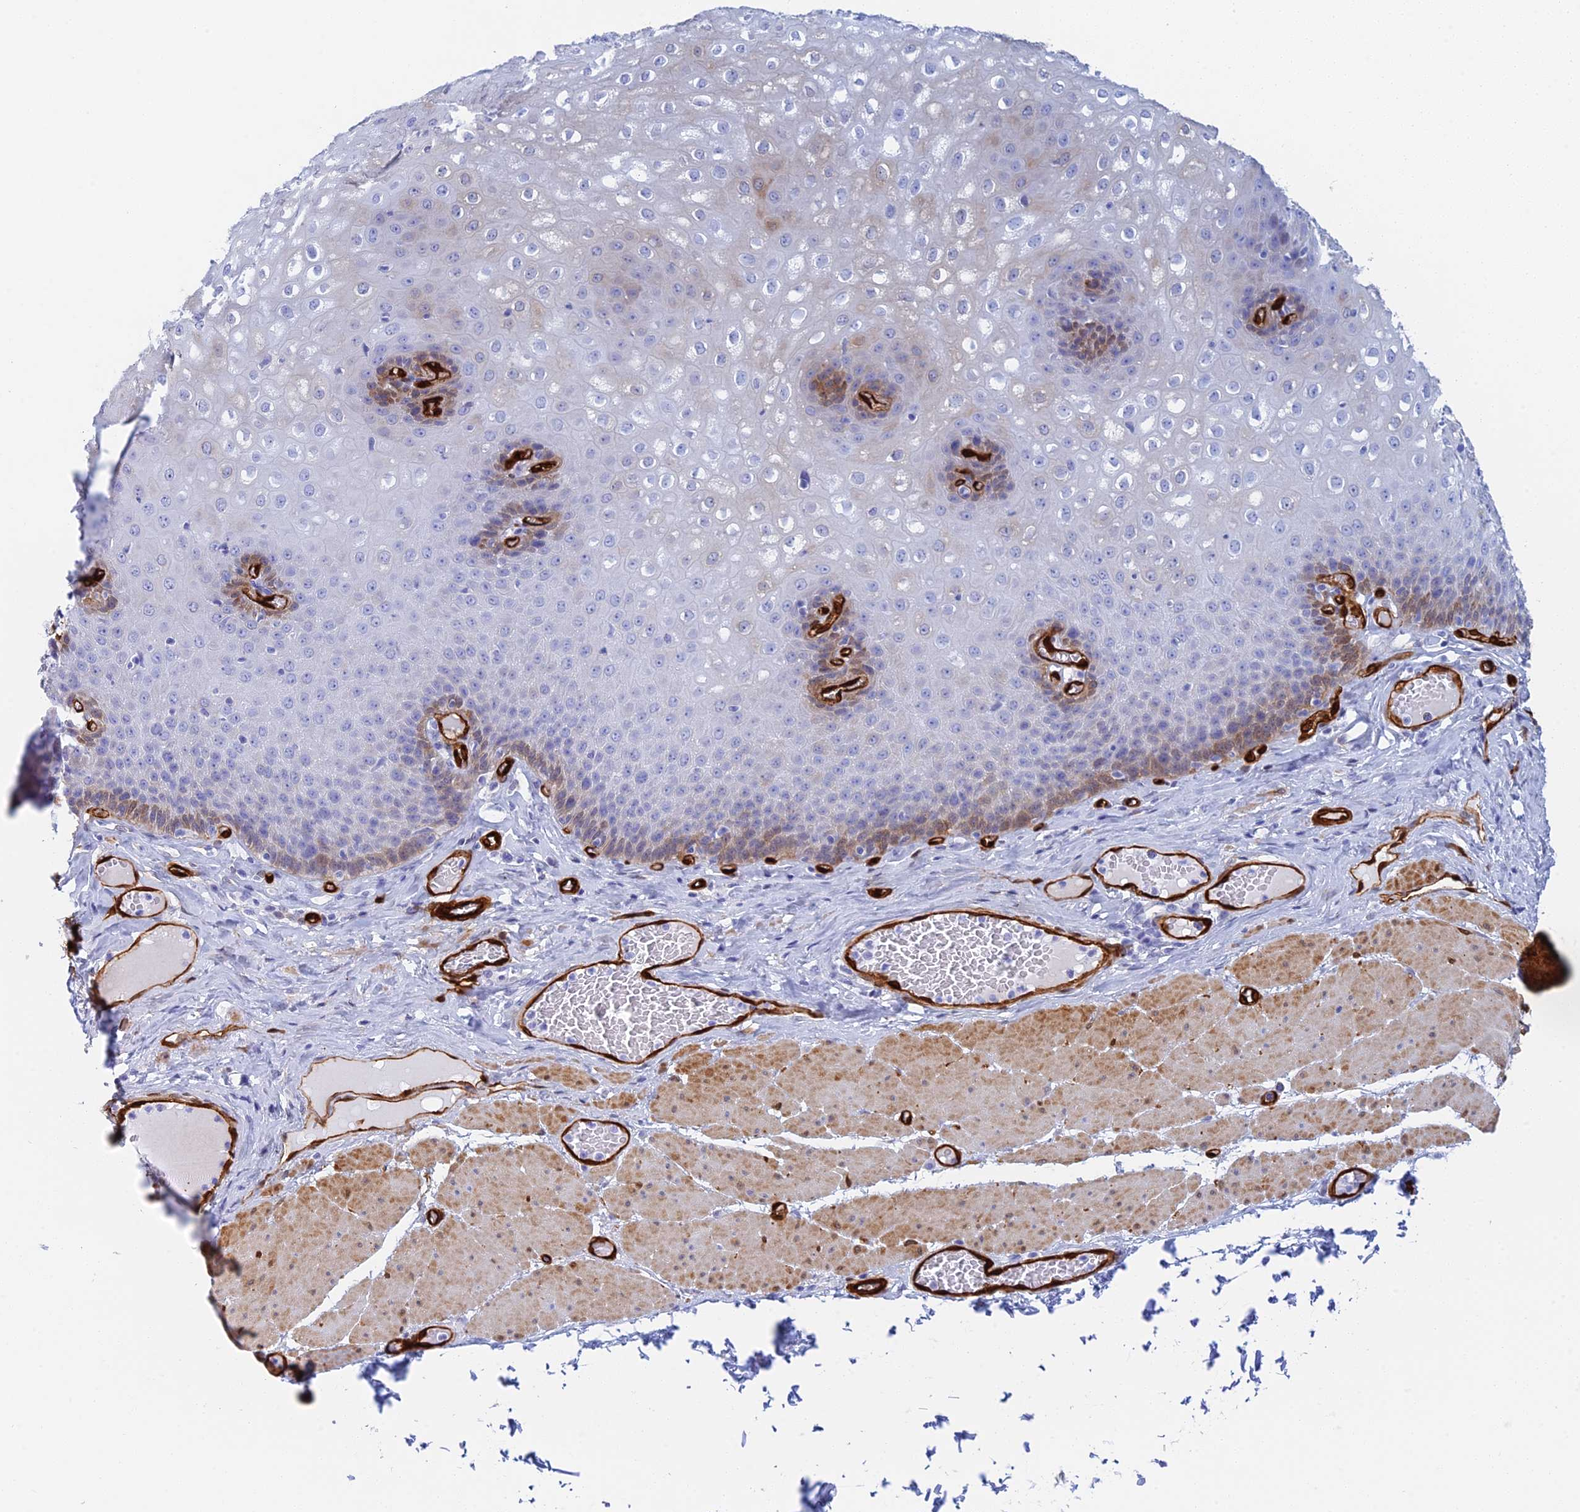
{"staining": {"intensity": "moderate", "quantity": "25%-75%", "location": "cytoplasmic/membranous"}, "tissue": "esophagus", "cell_type": "Squamous epithelial cells", "image_type": "normal", "snomed": [{"axis": "morphology", "description": "Normal tissue, NOS"}, {"axis": "topography", "description": "Esophagus"}], "caption": "High-magnification brightfield microscopy of normal esophagus stained with DAB (3,3'-diaminobenzidine) (brown) and counterstained with hematoxylin (blue). squamous epithelial cells exhibit moderate cytoplasmic/membranous expression is identified in about25%-75% of cells.", "gene": "CRIP2", "patient": {"sex": "male", "age": 60}}